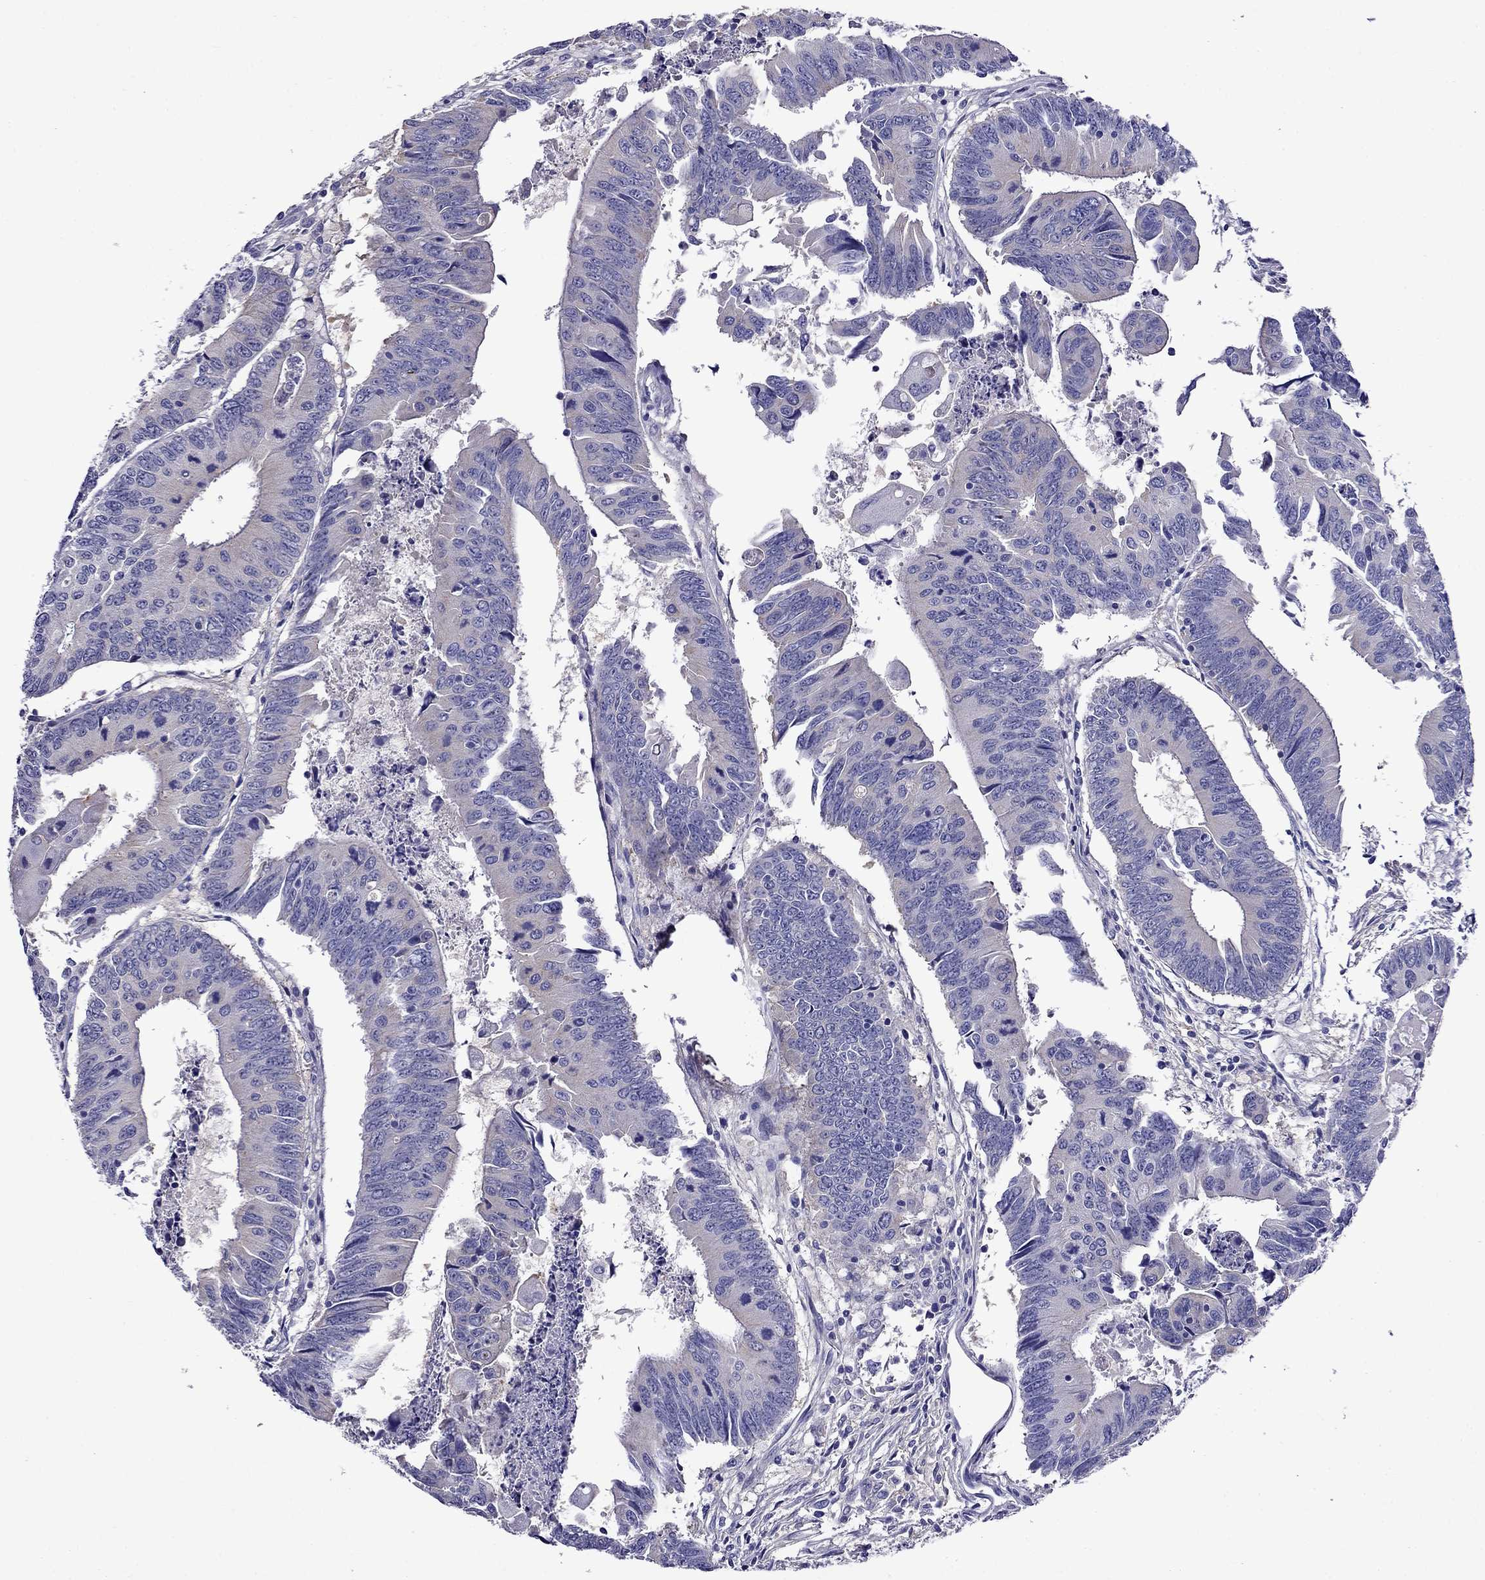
{"staining": {"intensity": "negative", "quantity": "none", "location": "none"}, "tissue": "colorectal cancer", "cell_type": "Tumor cells", "image_type": "cancer", "snomed": [{"axis": "morphology", "description": "Adenocarcinoma, NOS"}, {"axis": "topography", "description": "Rectum"}], "caption": "Protein analysis of colorectal cancer demonstrates no significant positivity in tumor cells.", "gene": "SCG2", "patient": {"sex": "male", "age": 67}}